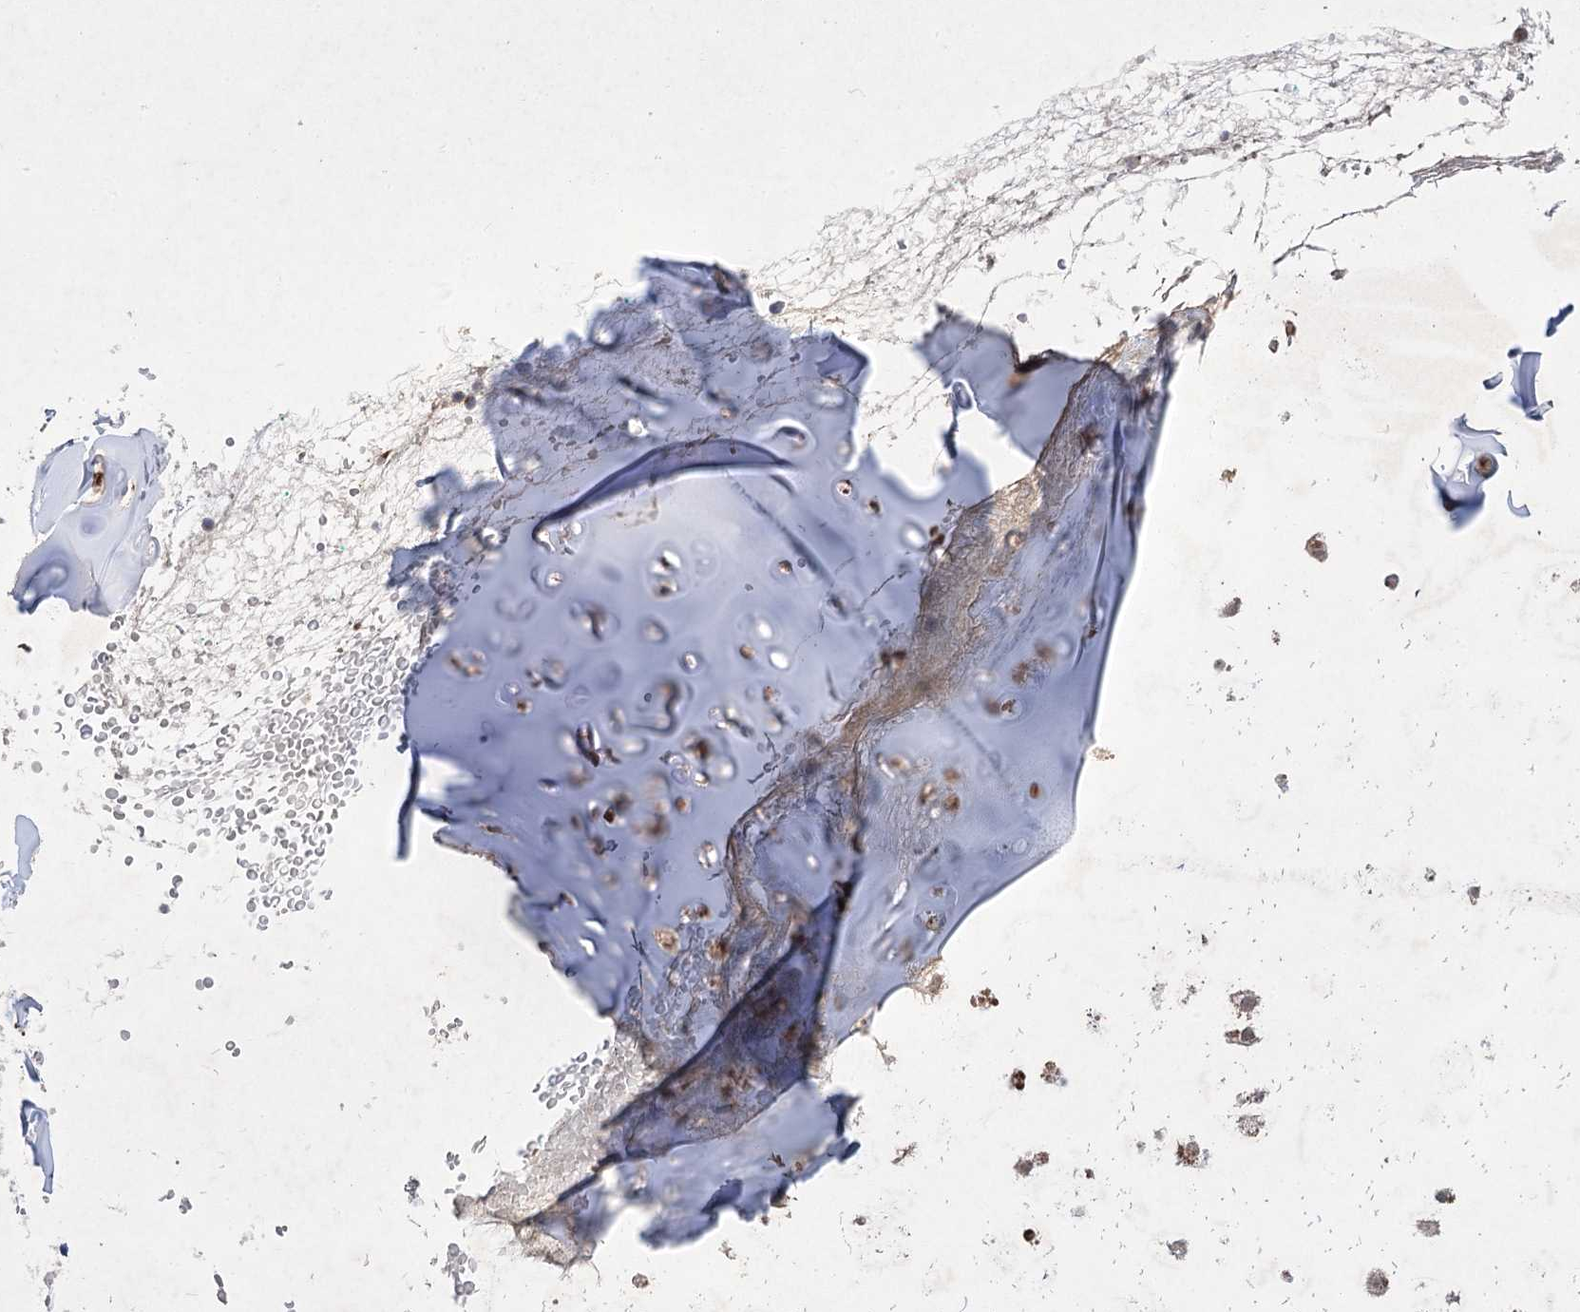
{"staining": {"intensity": "weak", "quantity": ">75%", "location": "cytoplasmic/membranous"}, "tissue": "adipose tissue", "cell_type": "Adipocytes", "image_type": "normal", "snomed": [{"axis": "morphology", "description": "Normal tissue, NOS"}, {"axis": "morphology", "description": "Basal cell carcinoma"}, {"axis": "topography", "description": "Cartilage tissue"}, {"axis": "topography", "description": "Nasopharynx"}, {"axis": "topography", "description": "Oral tissue"}], "caption": "A brown stain labels weak cytoplasmic/membranous staining of a protein in adipocytes of benign human adipose tissue.", "gene": "HELT", "patient": {"sex": "female", "age": 77}}